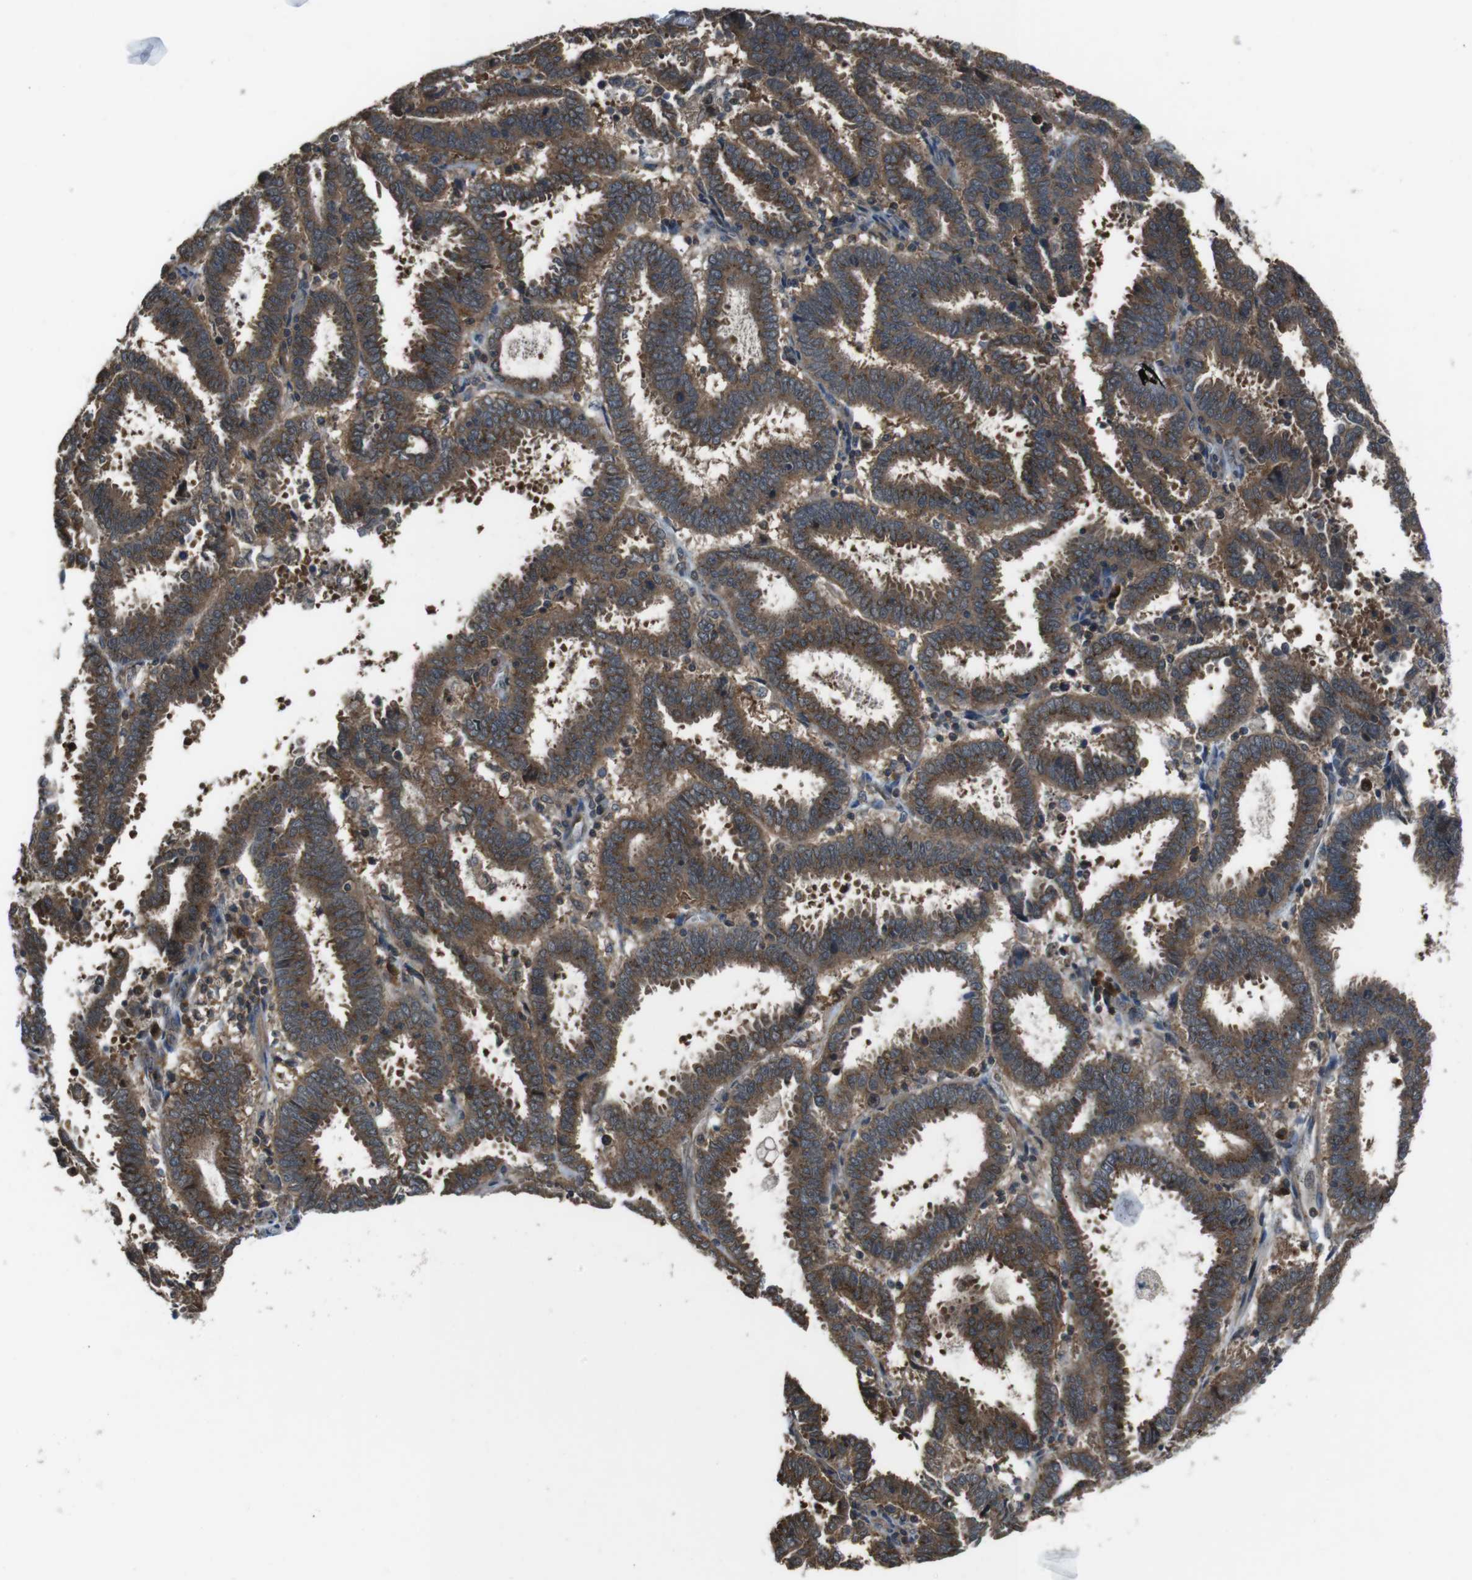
{"staining": {"intensity": "moderate", "quantity": ">75%", "location": "cytoplasmic/membranous"}, "tissue": "endometrial cancer", "cell_type": "Tumor cells", "image_type": "cancer", "snomed": [{"axis": "morphology", "description": "Adenocarcinoma, NOS"}, {"axis": "topography", "description": "Uterus"}], "caption": "Brown immunohistochemical staining in human endometrial cancer shows moderate cytoplasmic/membranous expression in approximately >75% of tumor cells.", "gene": "SLC22A23", "patient": {"sex": "female", "age": 83}}